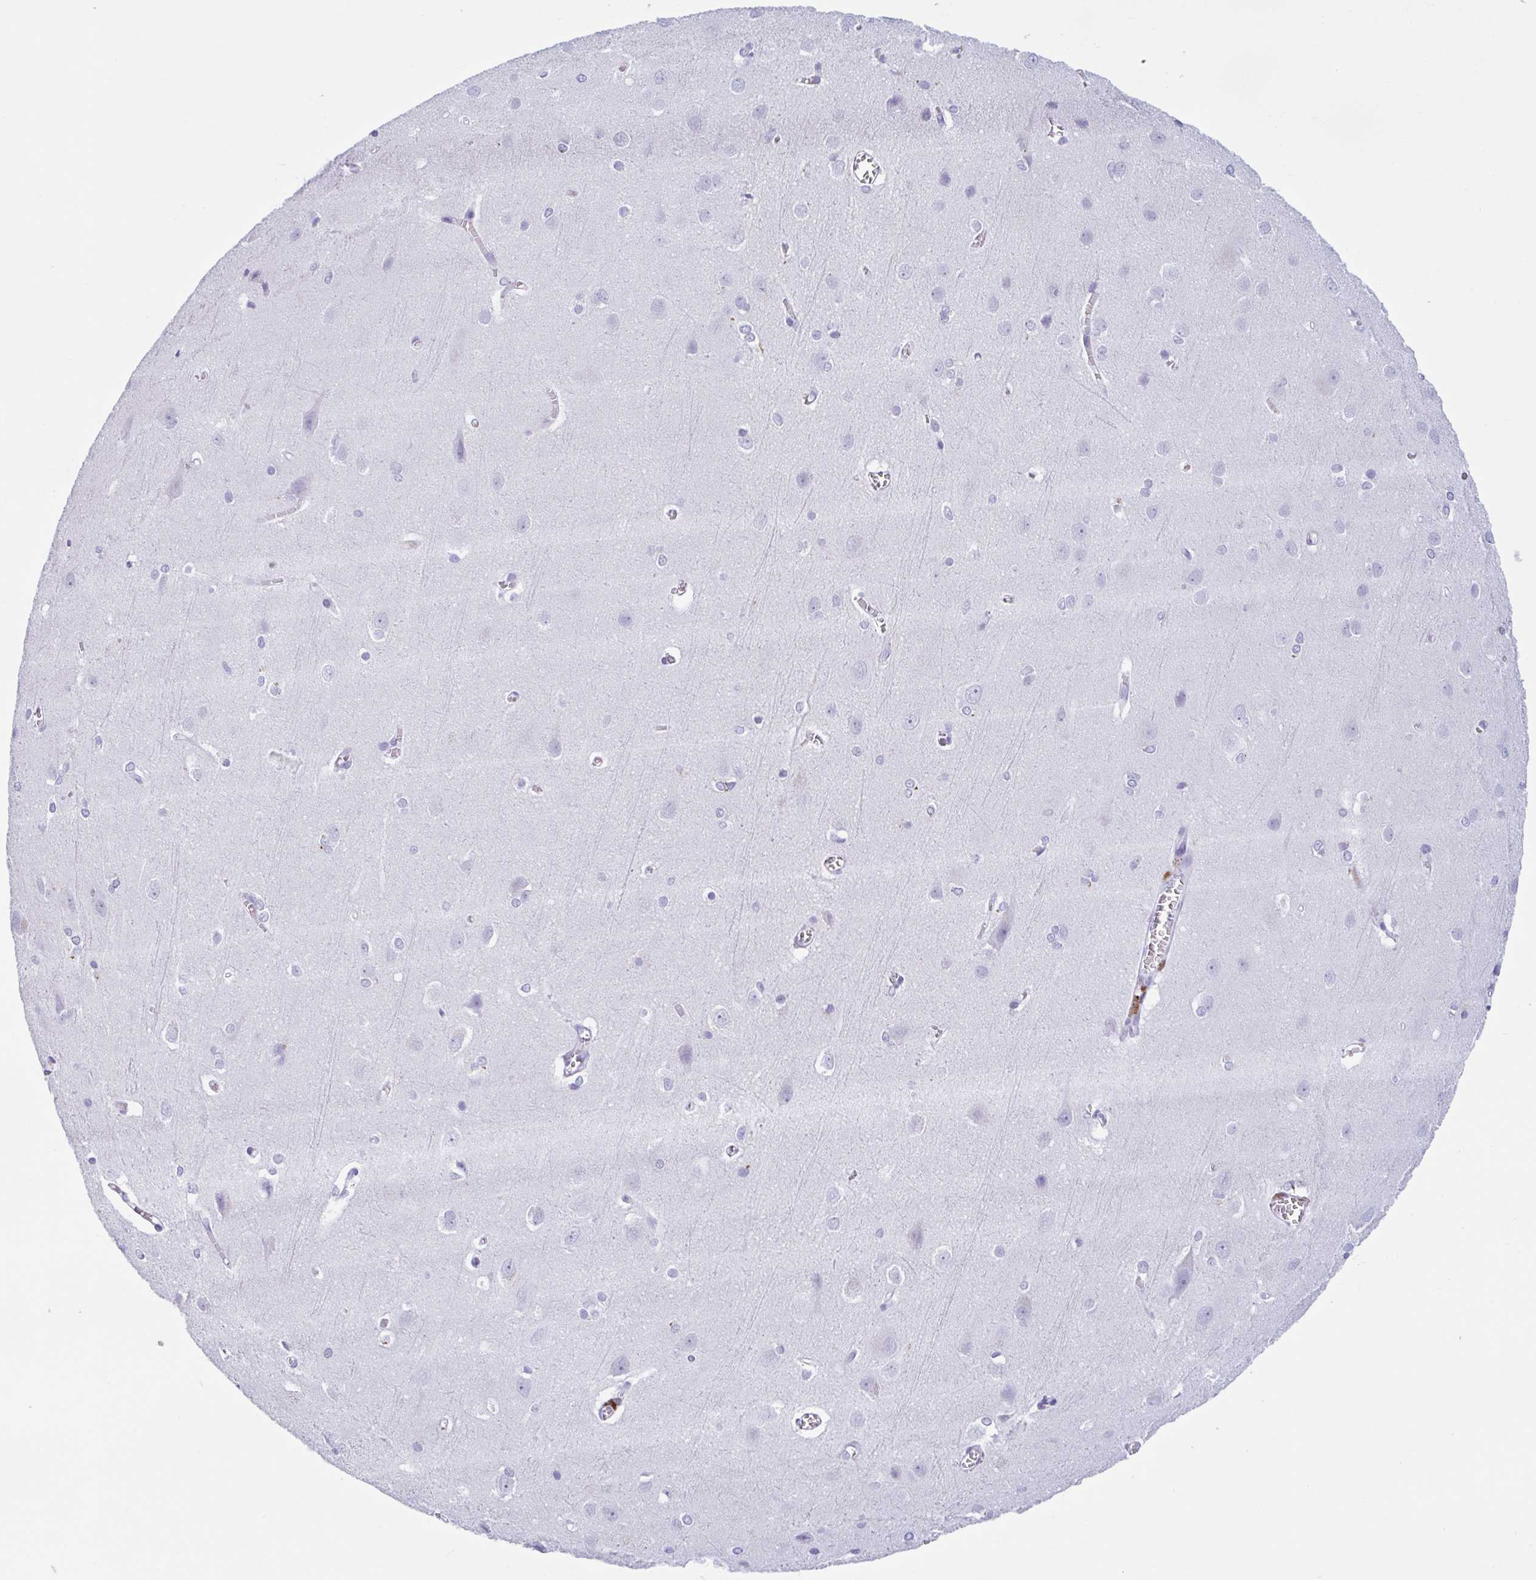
{"staining": {"intensity": "negative", "quantity": "none", "location": "none"}, "tissue": "cerebral cortex", "cell_type": "Endothelial cells", "image_type": "normal", "snomed": [{"axis": "morphology", "description": "Normal tissue, NOS"}, {"axis": "topography", "description": "Cerebral cortex"}], "caption": "Benign cerebral cortex was stained to show a protein in brown. There is no significant staining in endothelial cells. (Stains: DAB IHC with hematoxylin counter stain, Microscopy: brightfield microscopy at high magnification).", "gene": "DTWD2", "patient": {"sex": "male", "age": 37}}